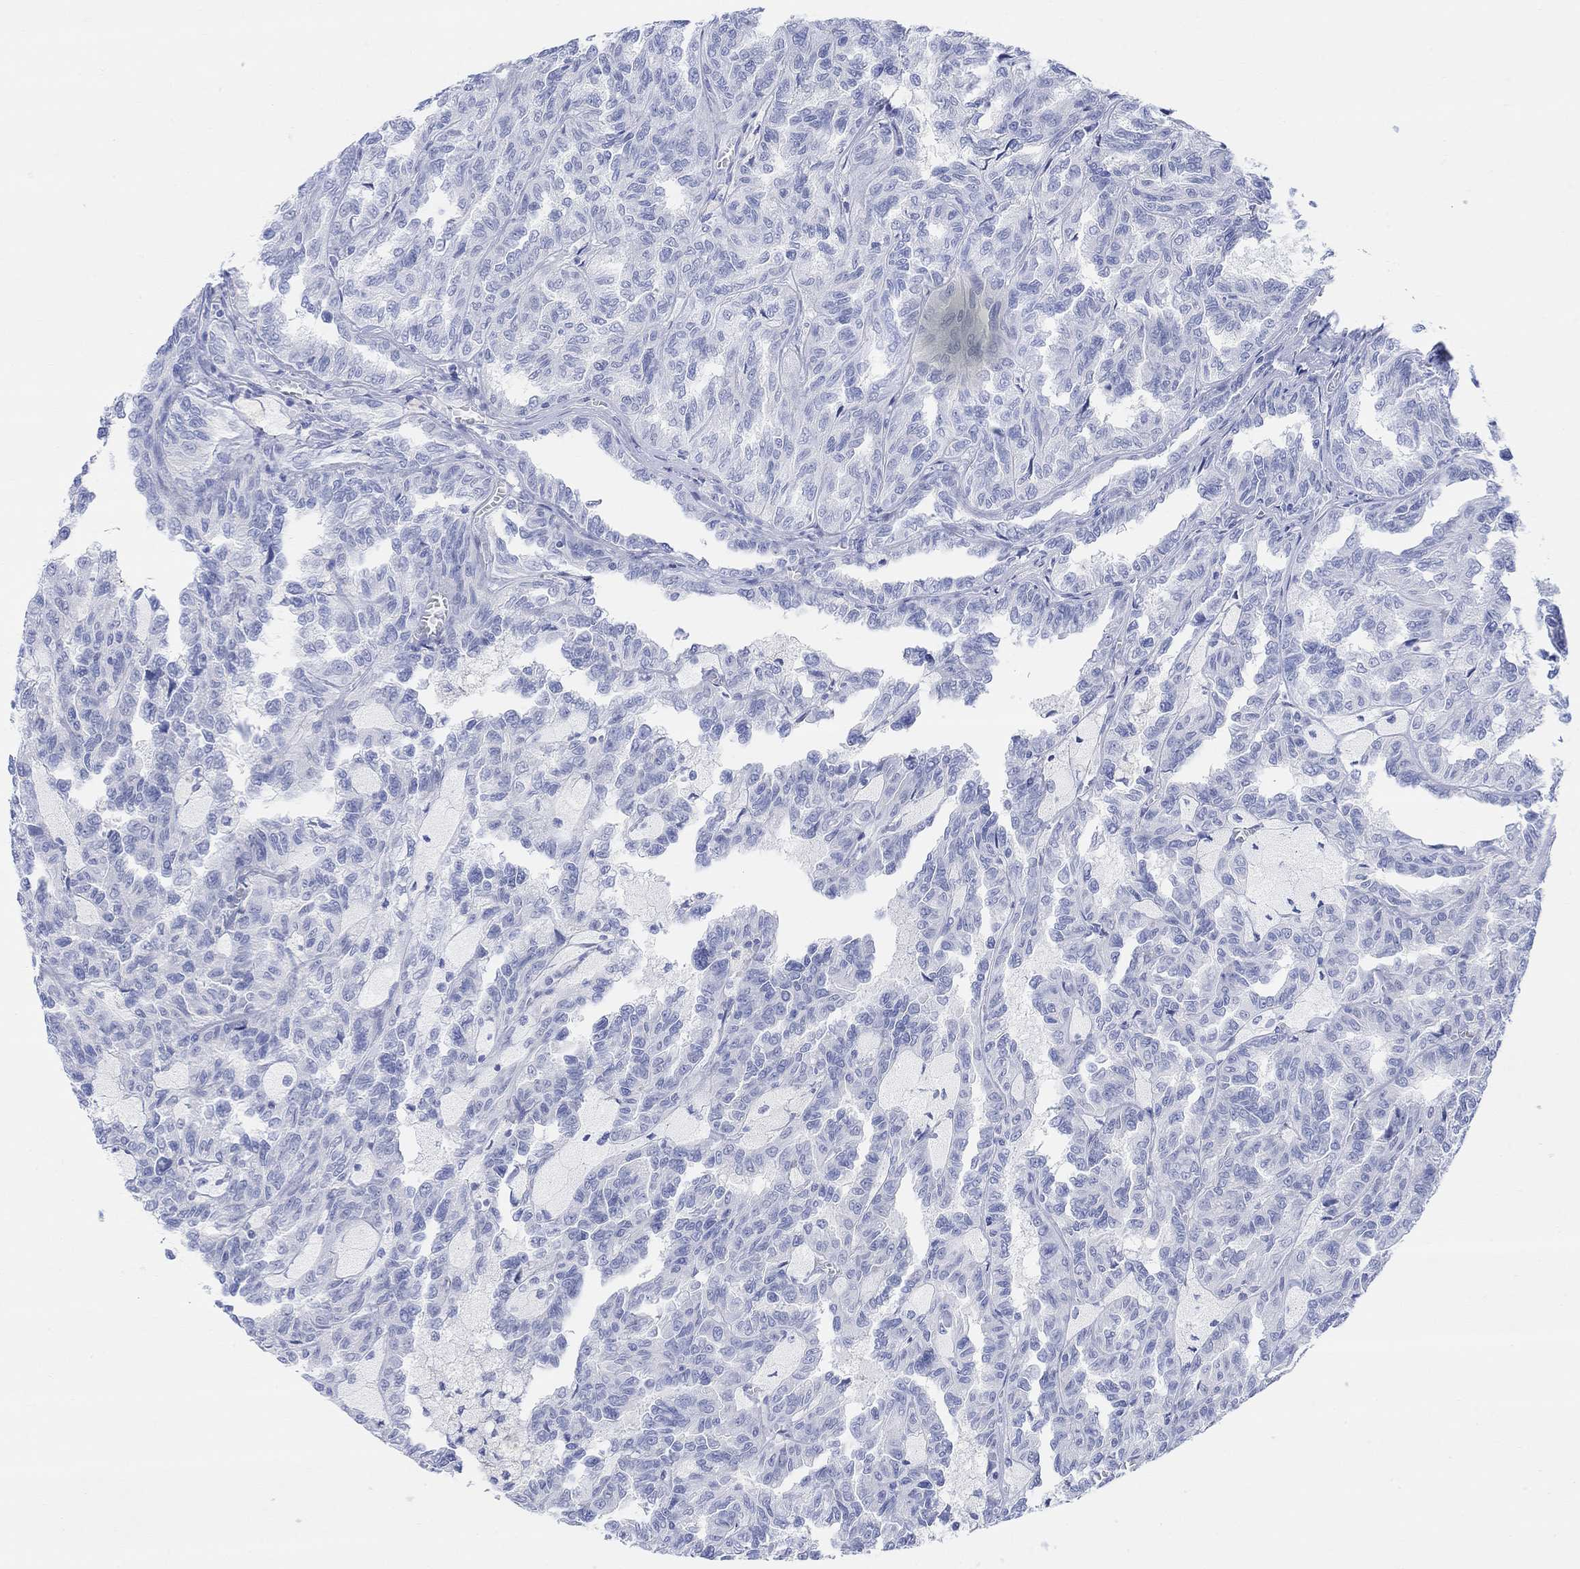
{"staining": {"intensity": "negative", "quantity": "none", "location": "none"}, "tissue": "renal cancer", "cell_type": "Tumor cells", "image_type": "cancer", "snomed": [{"axis": "morphology", "description": "Adenocarcinoma, NOS"}, {"axis": "topography", "description": "Kidney"}], "caption": "Image shows no significant protein expression in tumor cells of renal cancer.", "gene": "GNG13", "patient": {"sex": "male", "age": 79}}